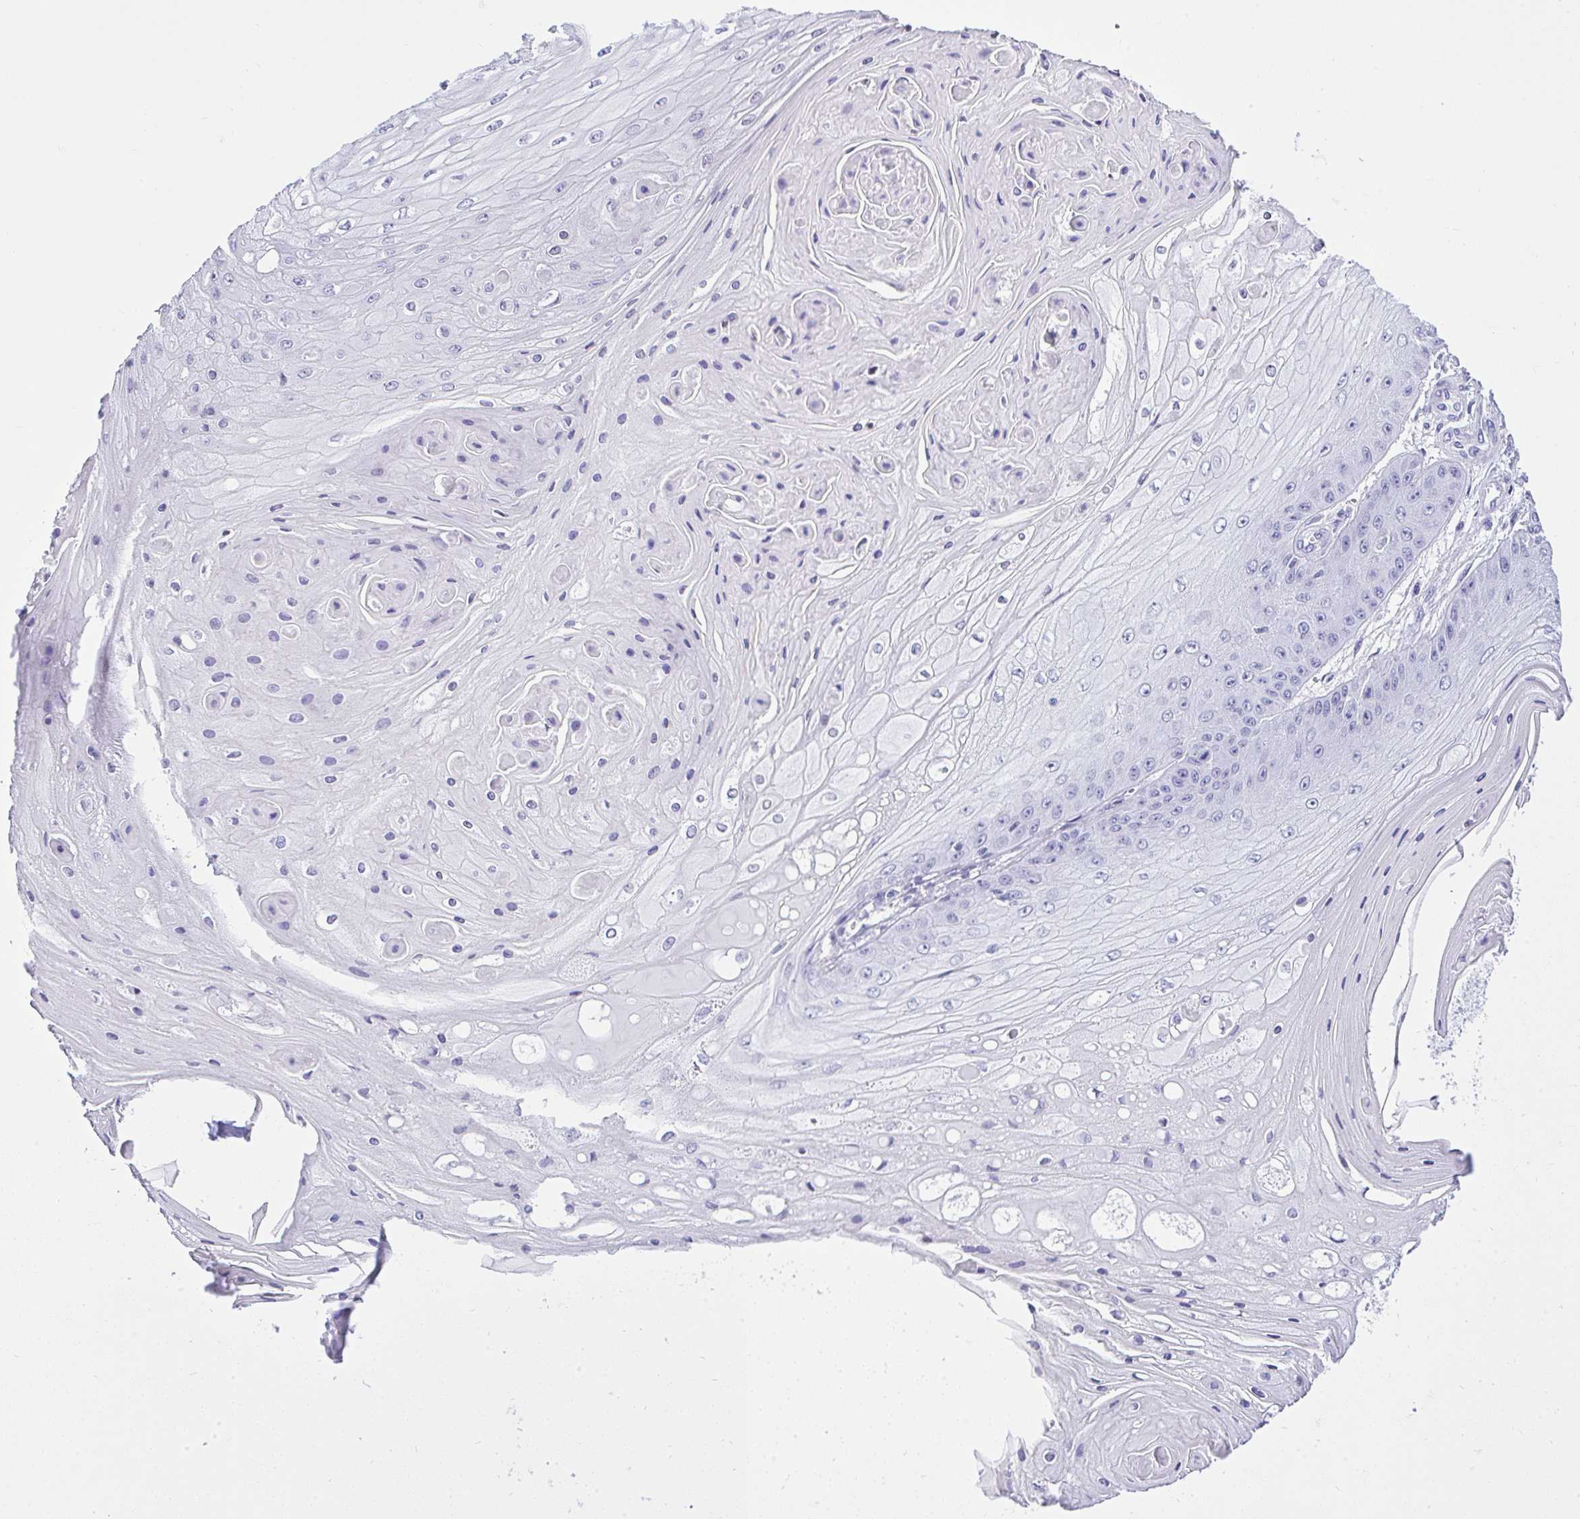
{"staining": {"intensity": "negative", "quantity": "none", "location": "none"}, "tissue": "skin cancer", "cell_type": "Tumor cells", "image_type": "cancer", "snomed": [{"axis": "morphology", "description": "Squamous cell carcinoma, NOS"}, {"axis": "topography", "description": "Skin"}], "caption": "The image exhibits no significant expression in tumor cells of skin squamous cell carcinoma. The staining is performed using DAB brown chromogen with nuclei counter-stained in using hematoxylin.", "gene": "KRT27", "patient": {"sex": "male", "age": 70}}